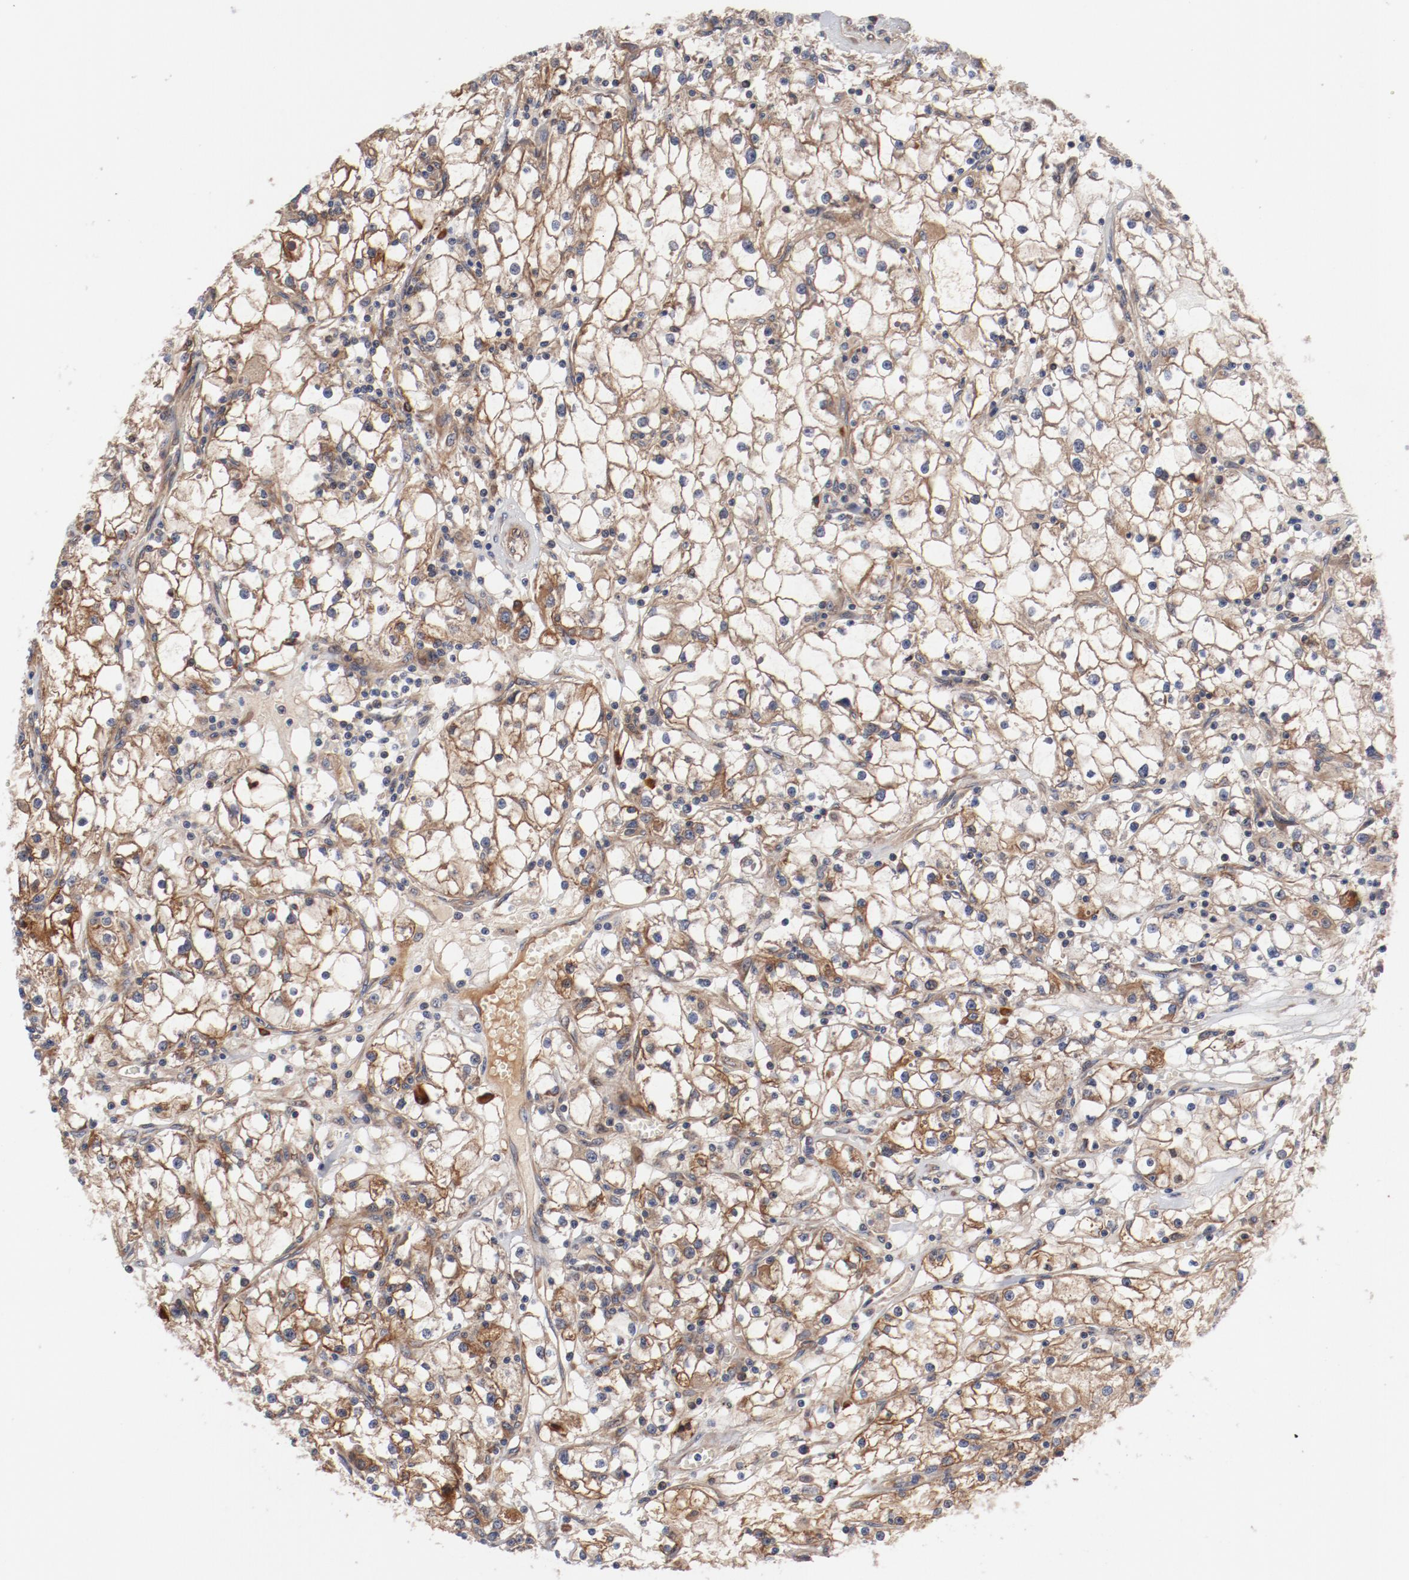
{"staining": {"intensity": "moderate", "quantity": ">75%", "location": "cytoplasmic/membranous"}, "tissue": "renal cancer", "cell_type": "Tumor cells", "image_type": "cancer", "snomed": [{"axis": "morphology", "description": "Adenocarcinoma, NOS"}, {"axis": "topography", "description": "Kidney"}], "caption": "This histopathology image displays immunohistochemistry staining of renal adenocarcinoma, with medium moderate cytoplasmic/membranous expression in about >75% of tumor cells.", "gene": "PITPNM2", "patient": {"sex": "male", "age": 56}}